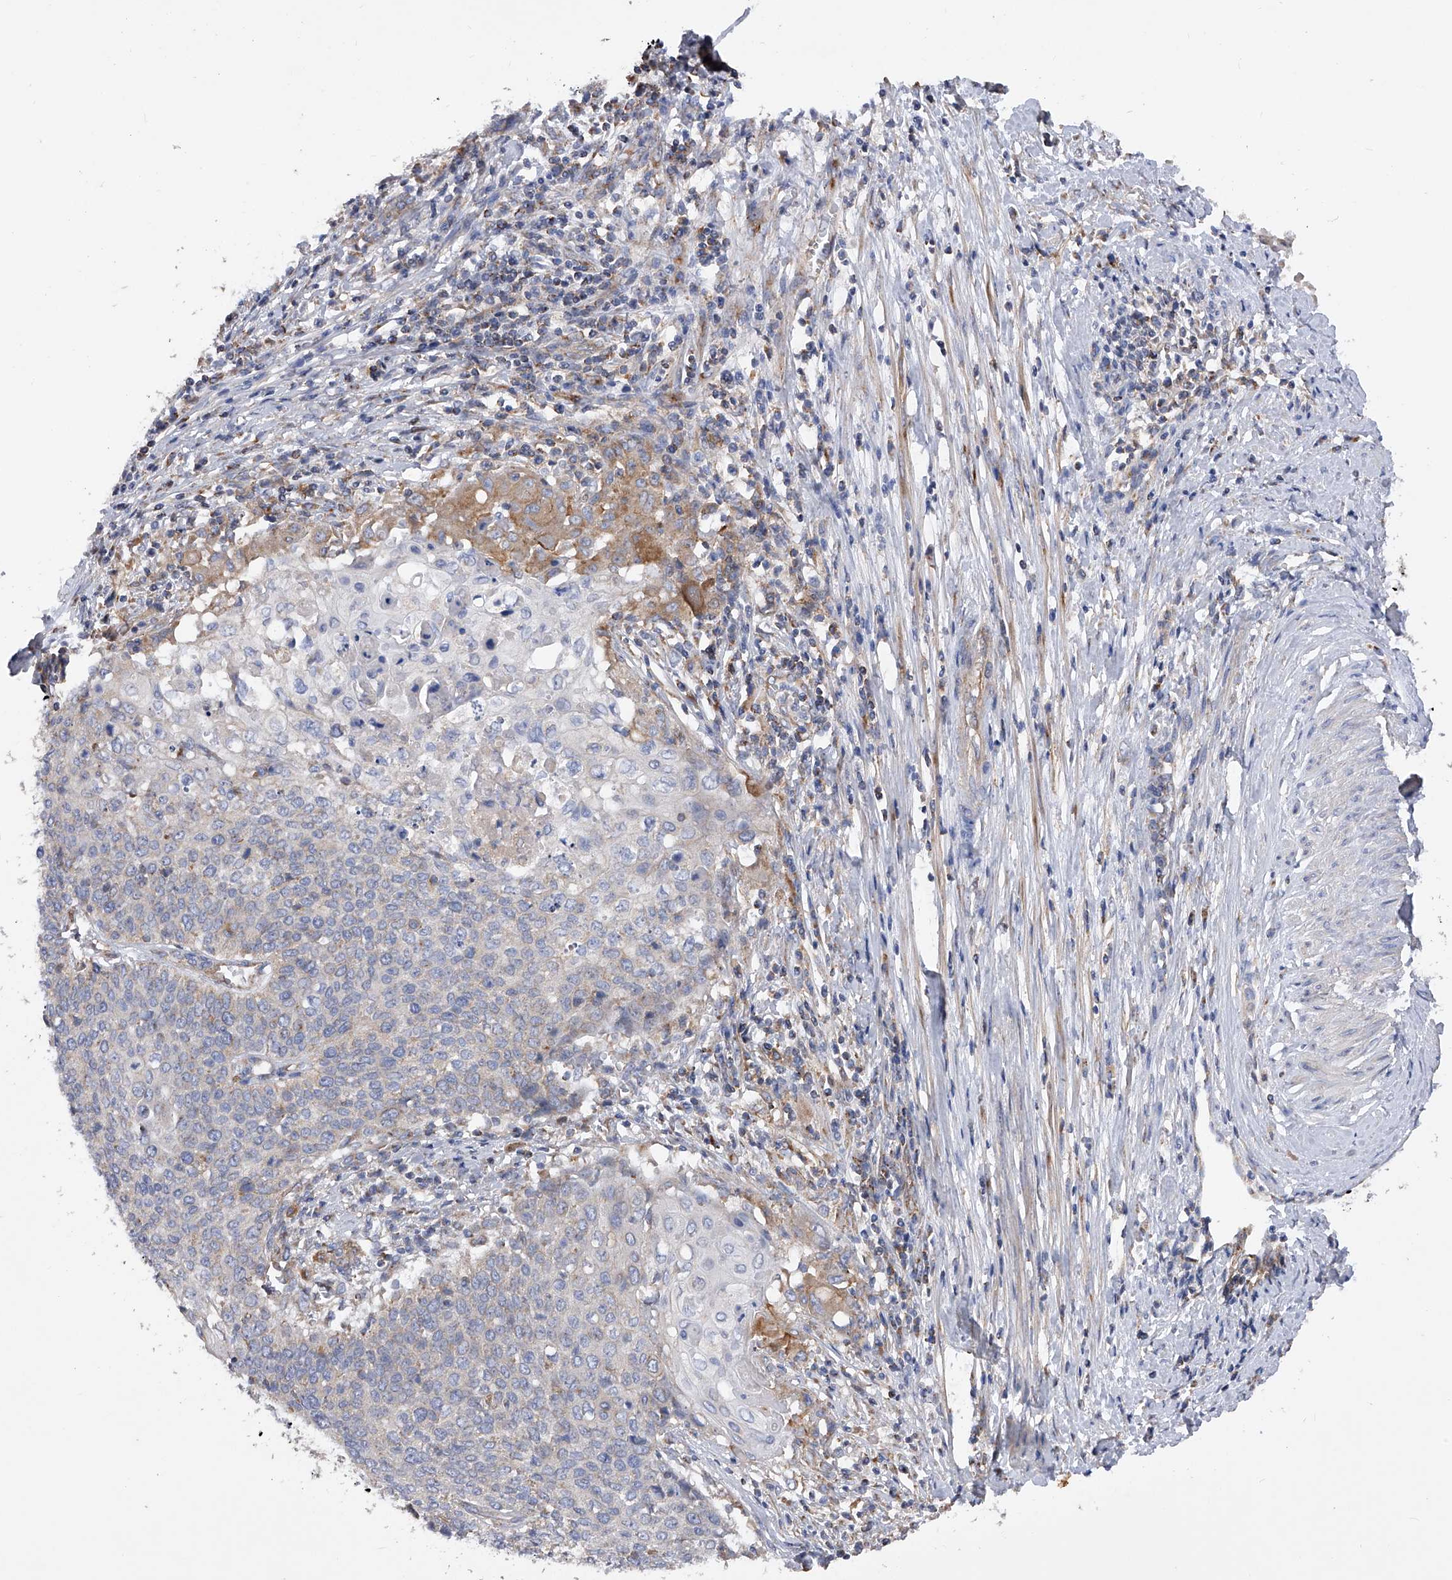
{"staining": {"intensity": "negative", "quantity": "none", "location": "none"}, "tissue": "cervical cancer", "cell_type": "Tumor cells", "image_type": "cancer", "snomed": [{"axis": "morphology", "description": "Squamous cell carcinoma, NOS"}, {"axis": "topography", "description": "Cervix"}], "caption": "The histopathology image displays no significant staining in tumor cells of cervical cancer (squamous cell carcinoma).", "gene": "PDSS2", "patient": {"sex": "female", "age": 39}}